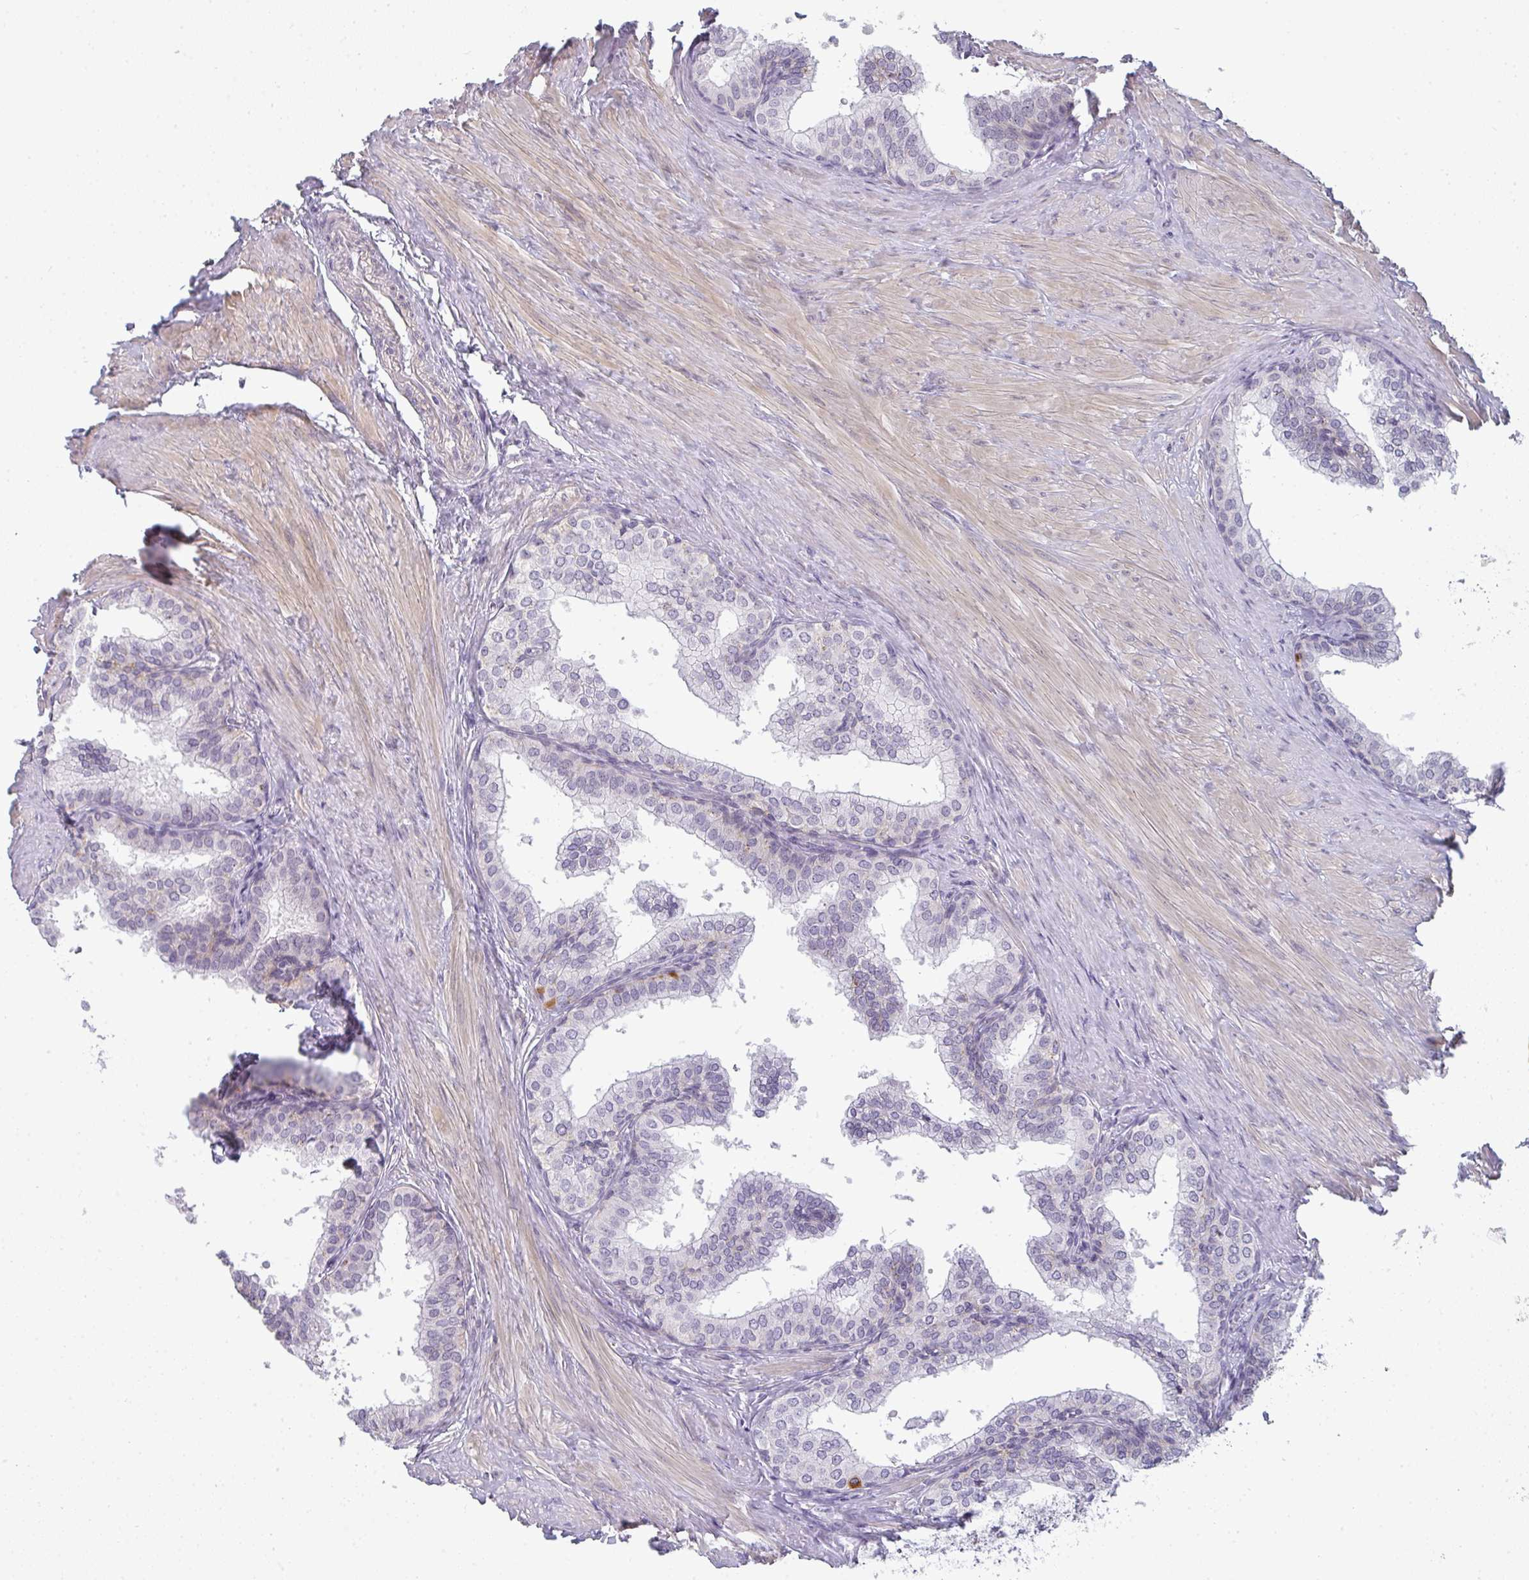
{"staining": {"intensity": "negative", "quantity": "none", "location": "none"}, "tissue": "prostate", "cell_type": "Glandular cells", "image_type": "normal", "snomed": [{"axis": "morphology", "description": "Normal tissue, NOS"}, {"axis": "topography", "description": "Prostate"}, {"axis": "topography", "description": "Peripheral nerve tissue"}], "caption": "IHC micrograph of benign prostate: human prostate stained with DAB shows no significant protein expression in glandular cells. (DAB immunohistochemistry (IHC) with hematoxylin counter stain).", "gene": "TEX33", "patient": {"sex": "male", "age": 55}}